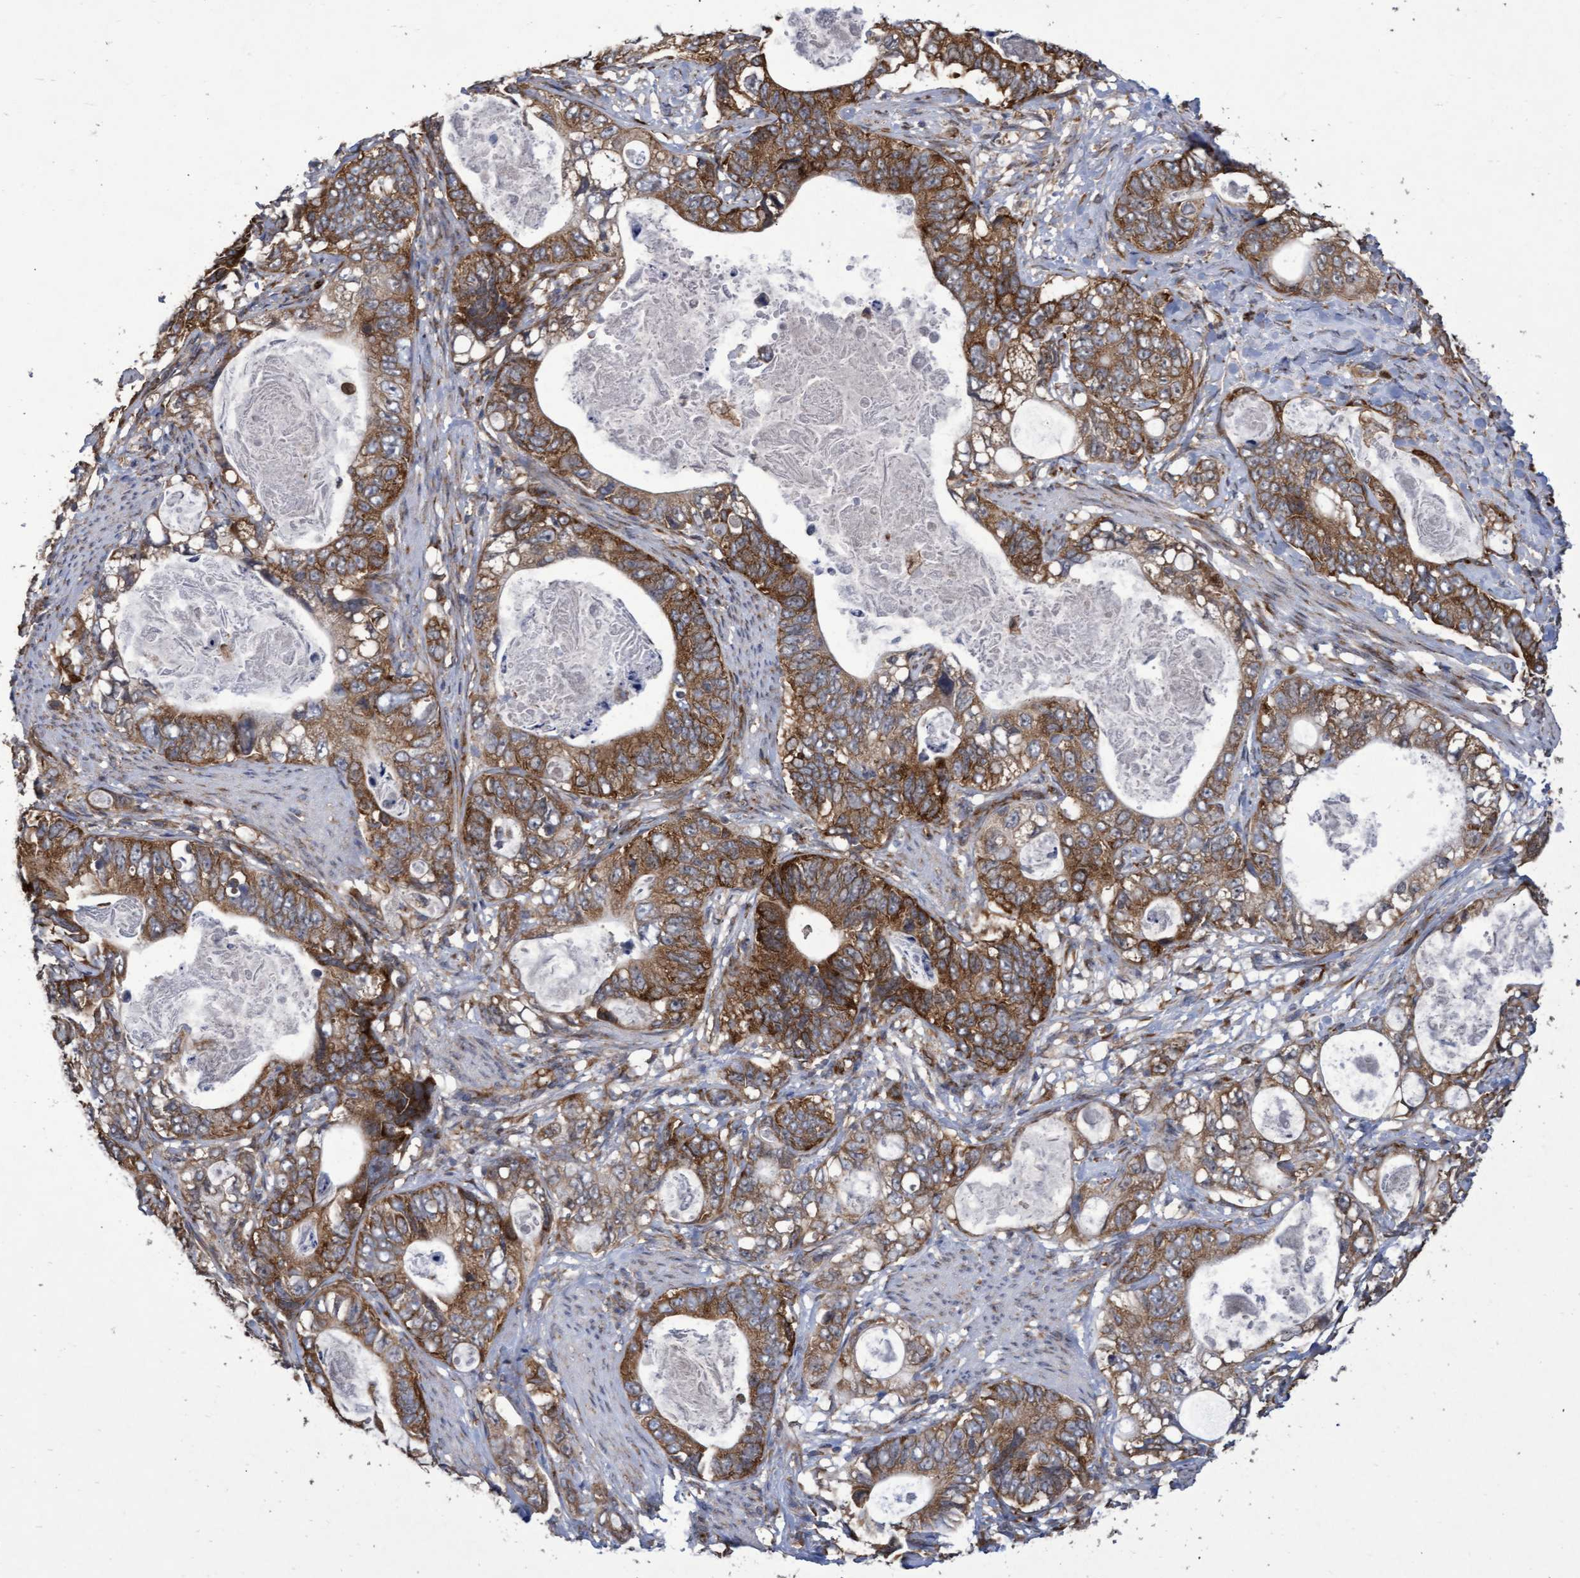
{"staining": {"intensity": "strong", "quantity": ">75%", "location": "cytoplasmic/membranous"}, "tissue": "stomach cancer", "cell_type": "Tumor cells", "image_type": "cancer", "snomed": [{"axis": "morphology", "description": "Normal tissue, NOS"}, {"axis": "morphology", "description": "Adenocarcinoma, NOS"}, {"axis": "topography", "description": "Stomach"}], "caption": "Immunohistochemical staining of human stomach cancer (adenocarcinoma) displays high levels of strong cytoplasmic/membranous protein expression in approximately >75% of tumor cells.", "gene": "ABCF2", "patient": {"sex": "female", "age": 89}}